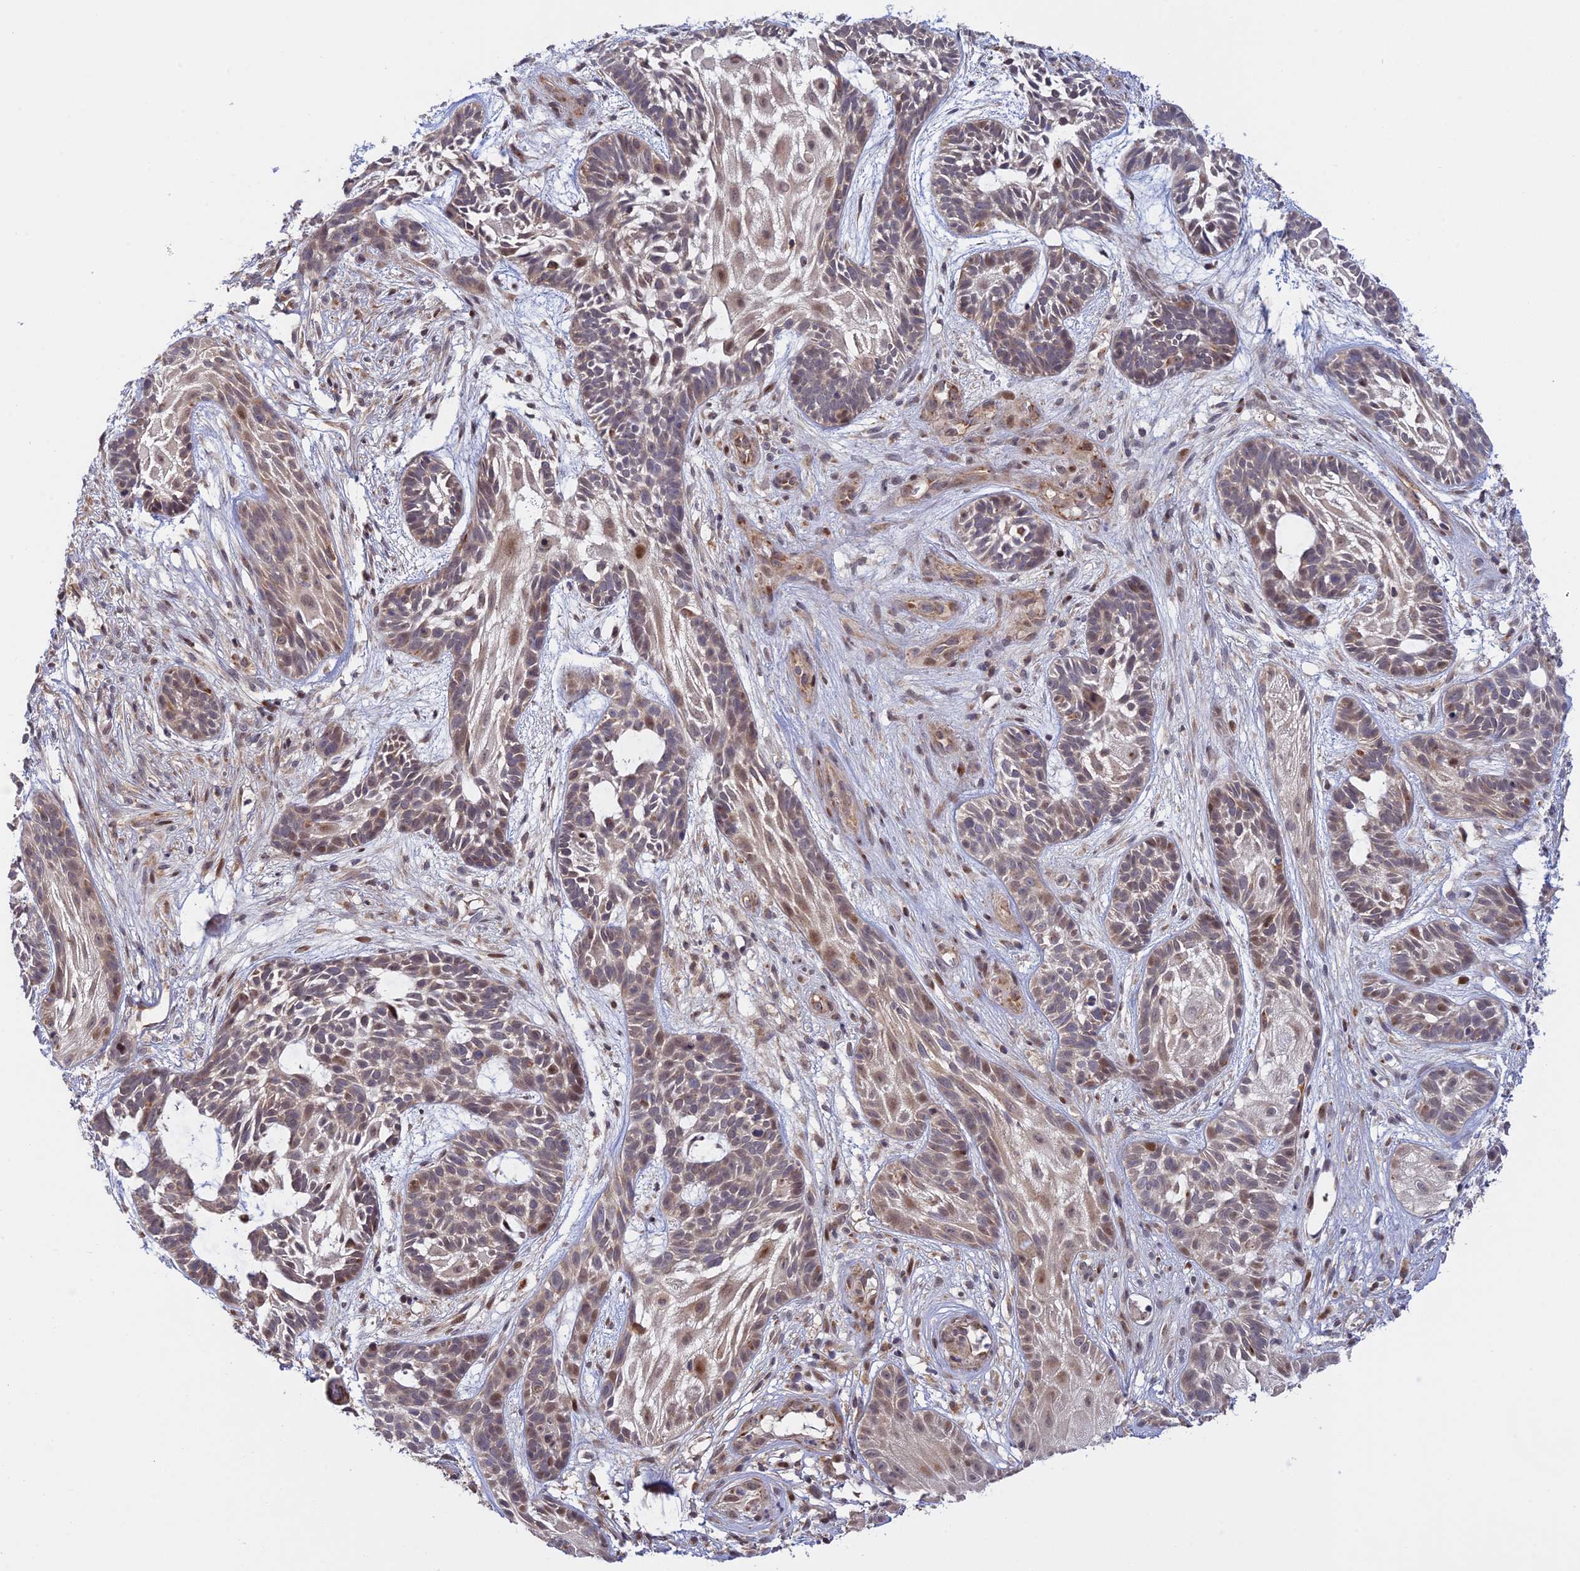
{"staining": {"intensity": "moderate", "quantity": "<25%", "location": "nuclear"}, "tissue": "skin cancer", "cell_type": "Tumor cells", "image_type": "cancer", "snomed": [{"axis": "morphology", "description": "Basal cell carcinoma"}, {"axis": "topography", "description": "Skin"}], "caption": "There is low levels of moderate nuclear staining in tumor cells of skin cancer, as demonstrated by immunohistochemical staining (brown color).", "gene": "GSKIP", "patient": {"sex": "male", "age": 89}}